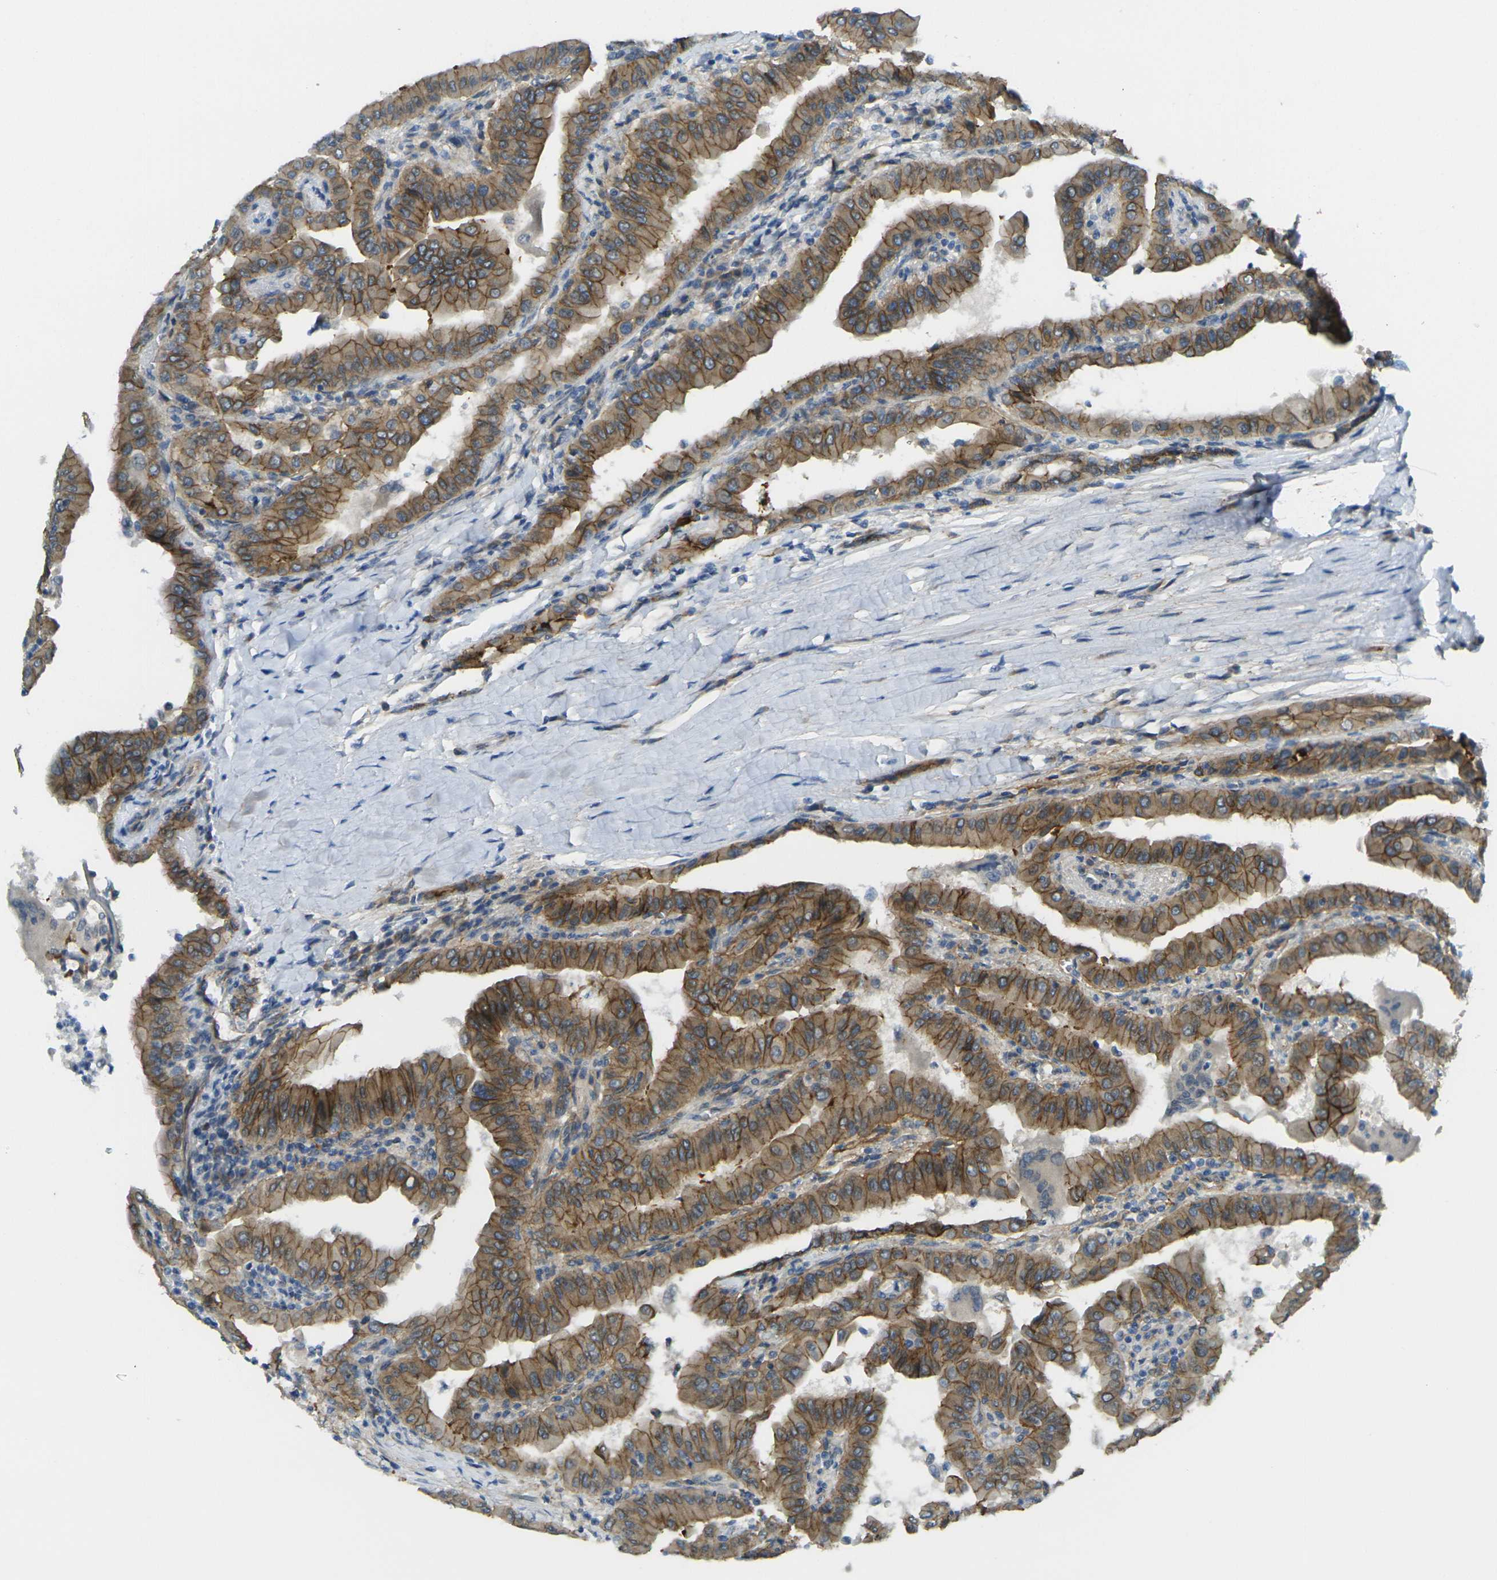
{"staining": {"intensity": "moderate", "quantity": ">75%", "location": "cytoplasmic/membranous"}, "tissue": "thyroid cancer", "cell_type": "Tumor cells", "image_type": "cancer", "snomed": [{"axis": "morphology", "description": "Papillary adenocarcinoma, NOS"}, {"axis": "topography", "description": "Thyroid gland"}], "caption": "A brown stain highlights moderate cytoplasmic/membranous staining of a protein in thyroid cancer (papillary adenocarcinoma) tumor cells.", "gene": "RHBDD1", "patient": {"sex": "male", "age": 33}}